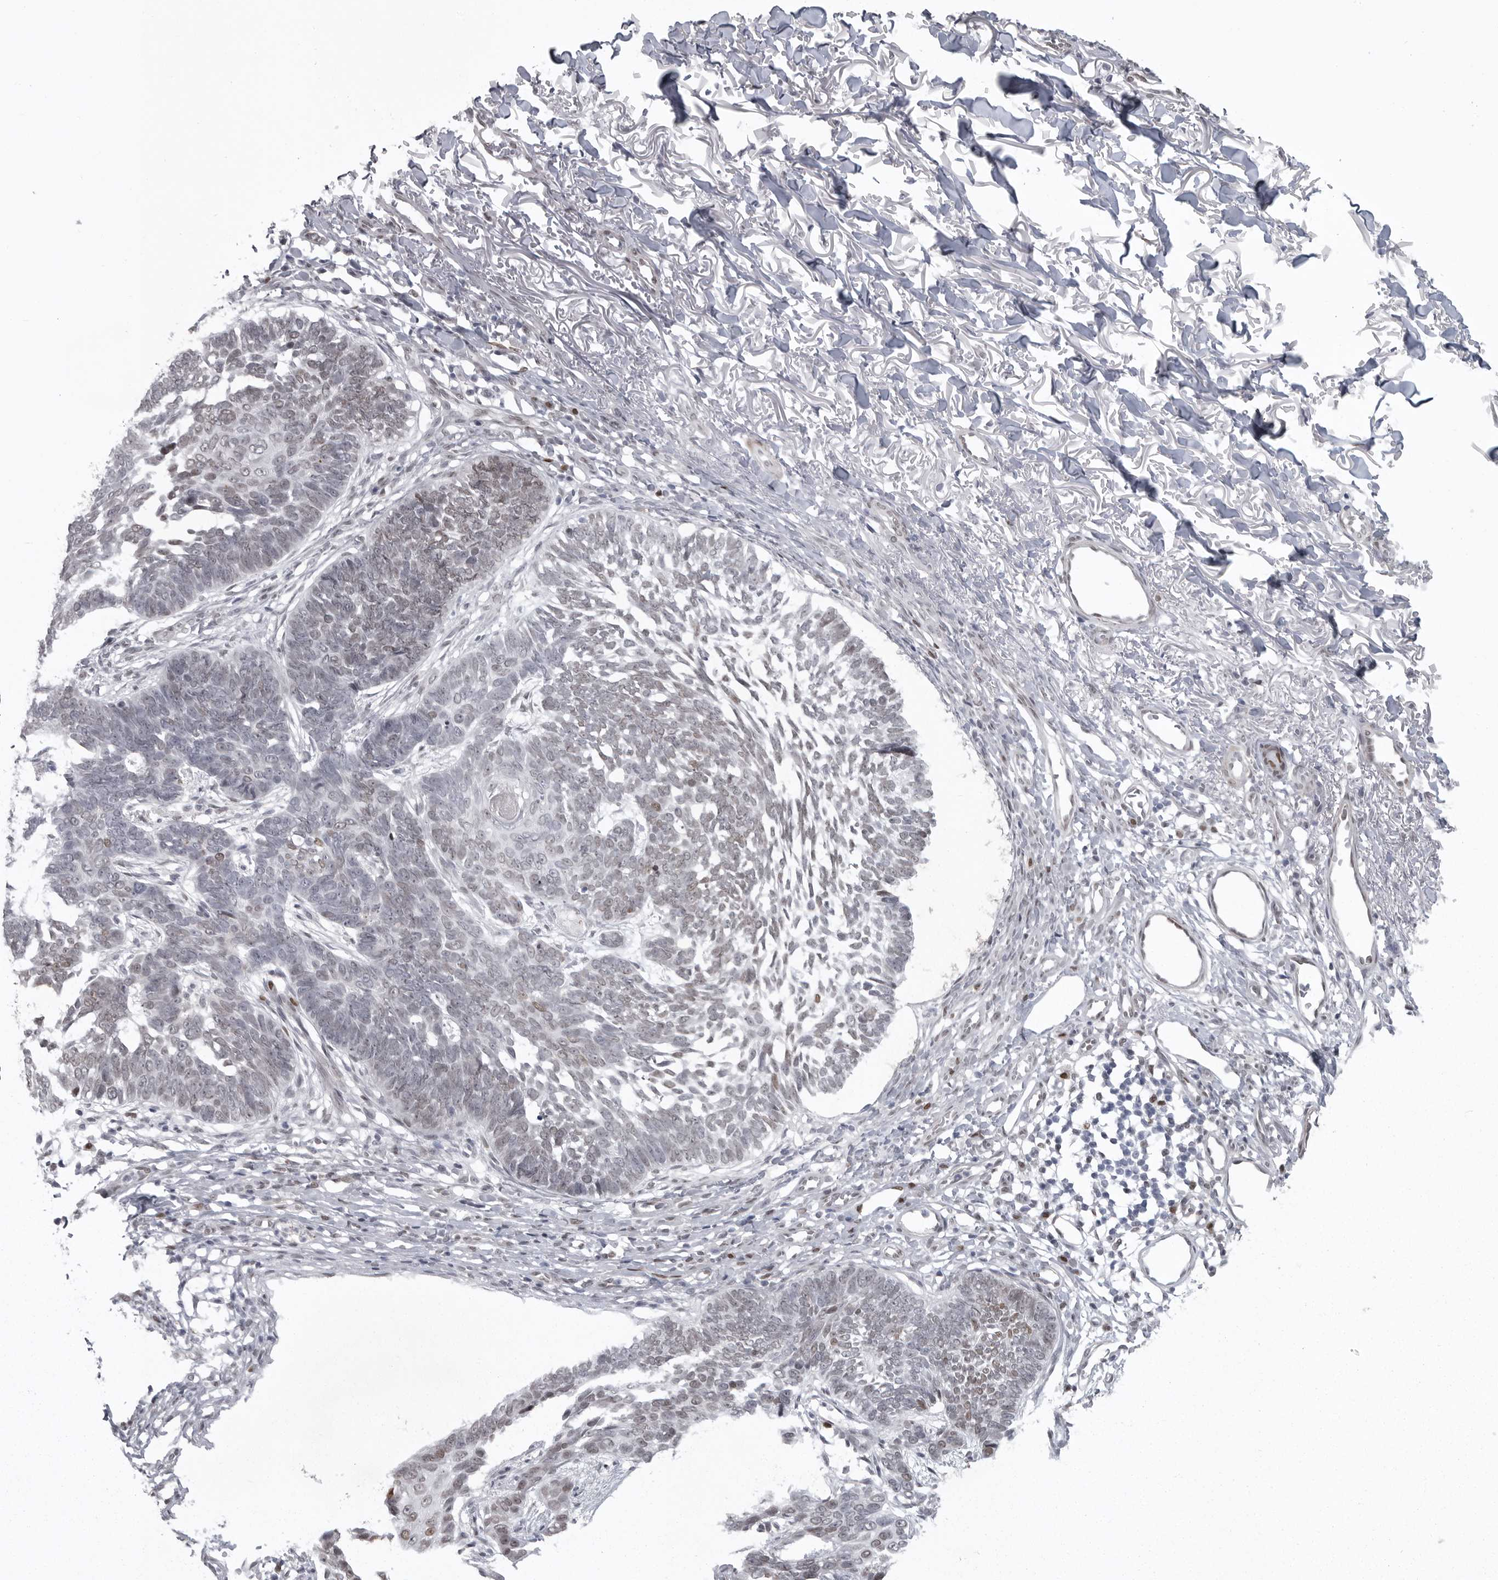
{"staining": {"intensity": "weak", "quantity": "<25%", "location": "nuclear"}, "tissue": "skin cancer", "cell_type": "Tumor cells", "image_type": "cancer", "snomed": [{"axis": "morphology", "description": "Normal tissue, NOS"}, {"axis": "morphology", "description": "Basal cell carcinoma"}, {"axis": "topography", "description": "Skin"}], "caption": "Immunohistochemical staining of skin basal cell carcinoma exhibits no significant staining in tumor cells.", "gene": "HMGN3", "patient": {"sex": "male", "age": 77}}